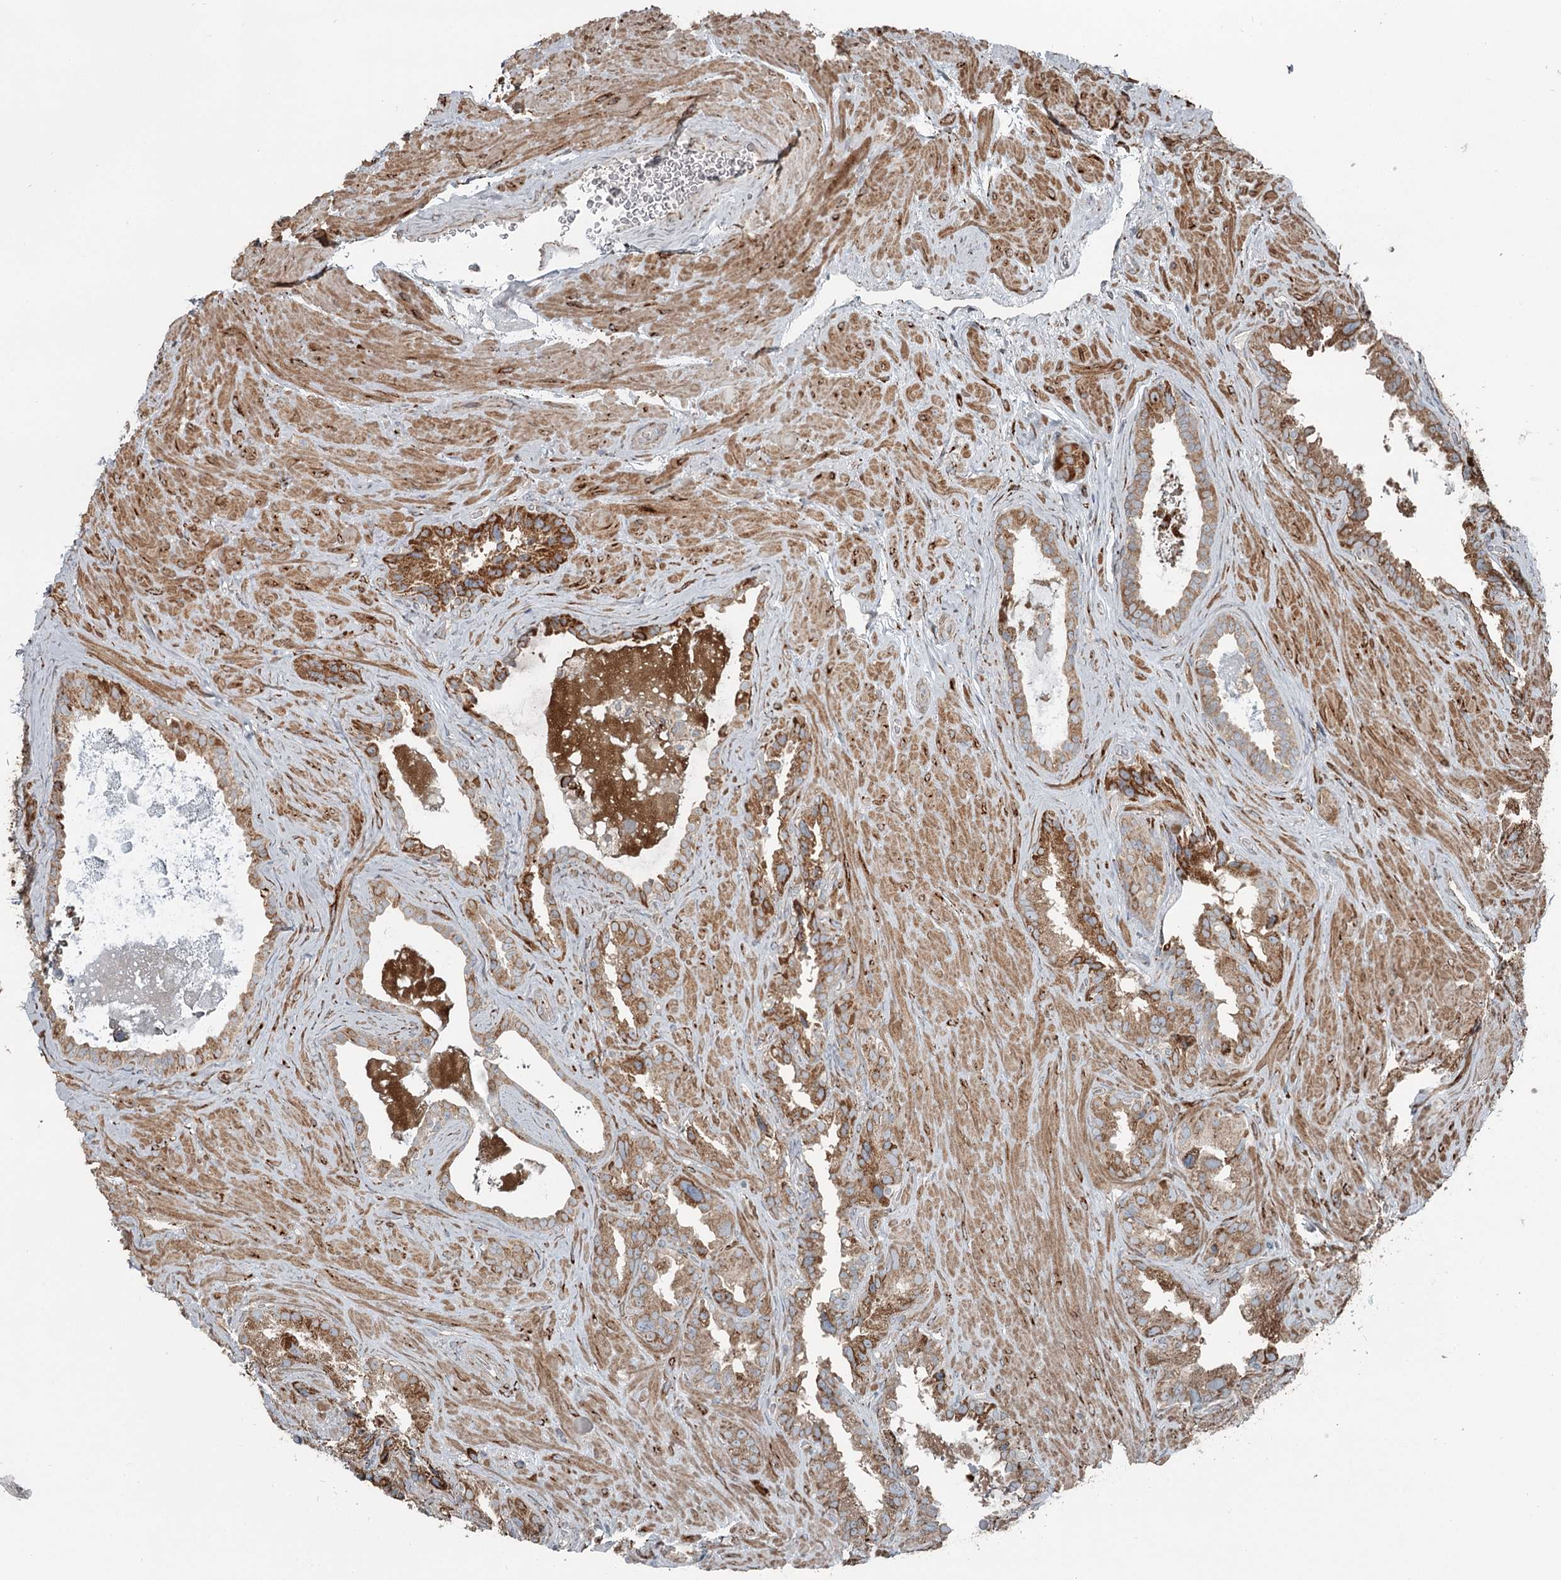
{"staining": {"intensity": "moderate", "quantity": "25%-75%", "location": "cytoplasmic/membranous"}, "tissue": "seminal vesicle", "cell_type": "Glandular cells", "image_type": "normal", "snomed": [{"axis": "morphology", "description": "Normal tissue, NOS"}, {"axis": "topography", "description": "Seminal veicle"}, {"axis": "topography", "description": "Peripheral nerve tissue"}], "caption": "The immunohistochemical stain highlights moderate cytoplasmic/membranous staining in glandular cells of benign seminal vesicle.", "gene": "RASSF8", "patient": {"sex": "male", "age": 67}}